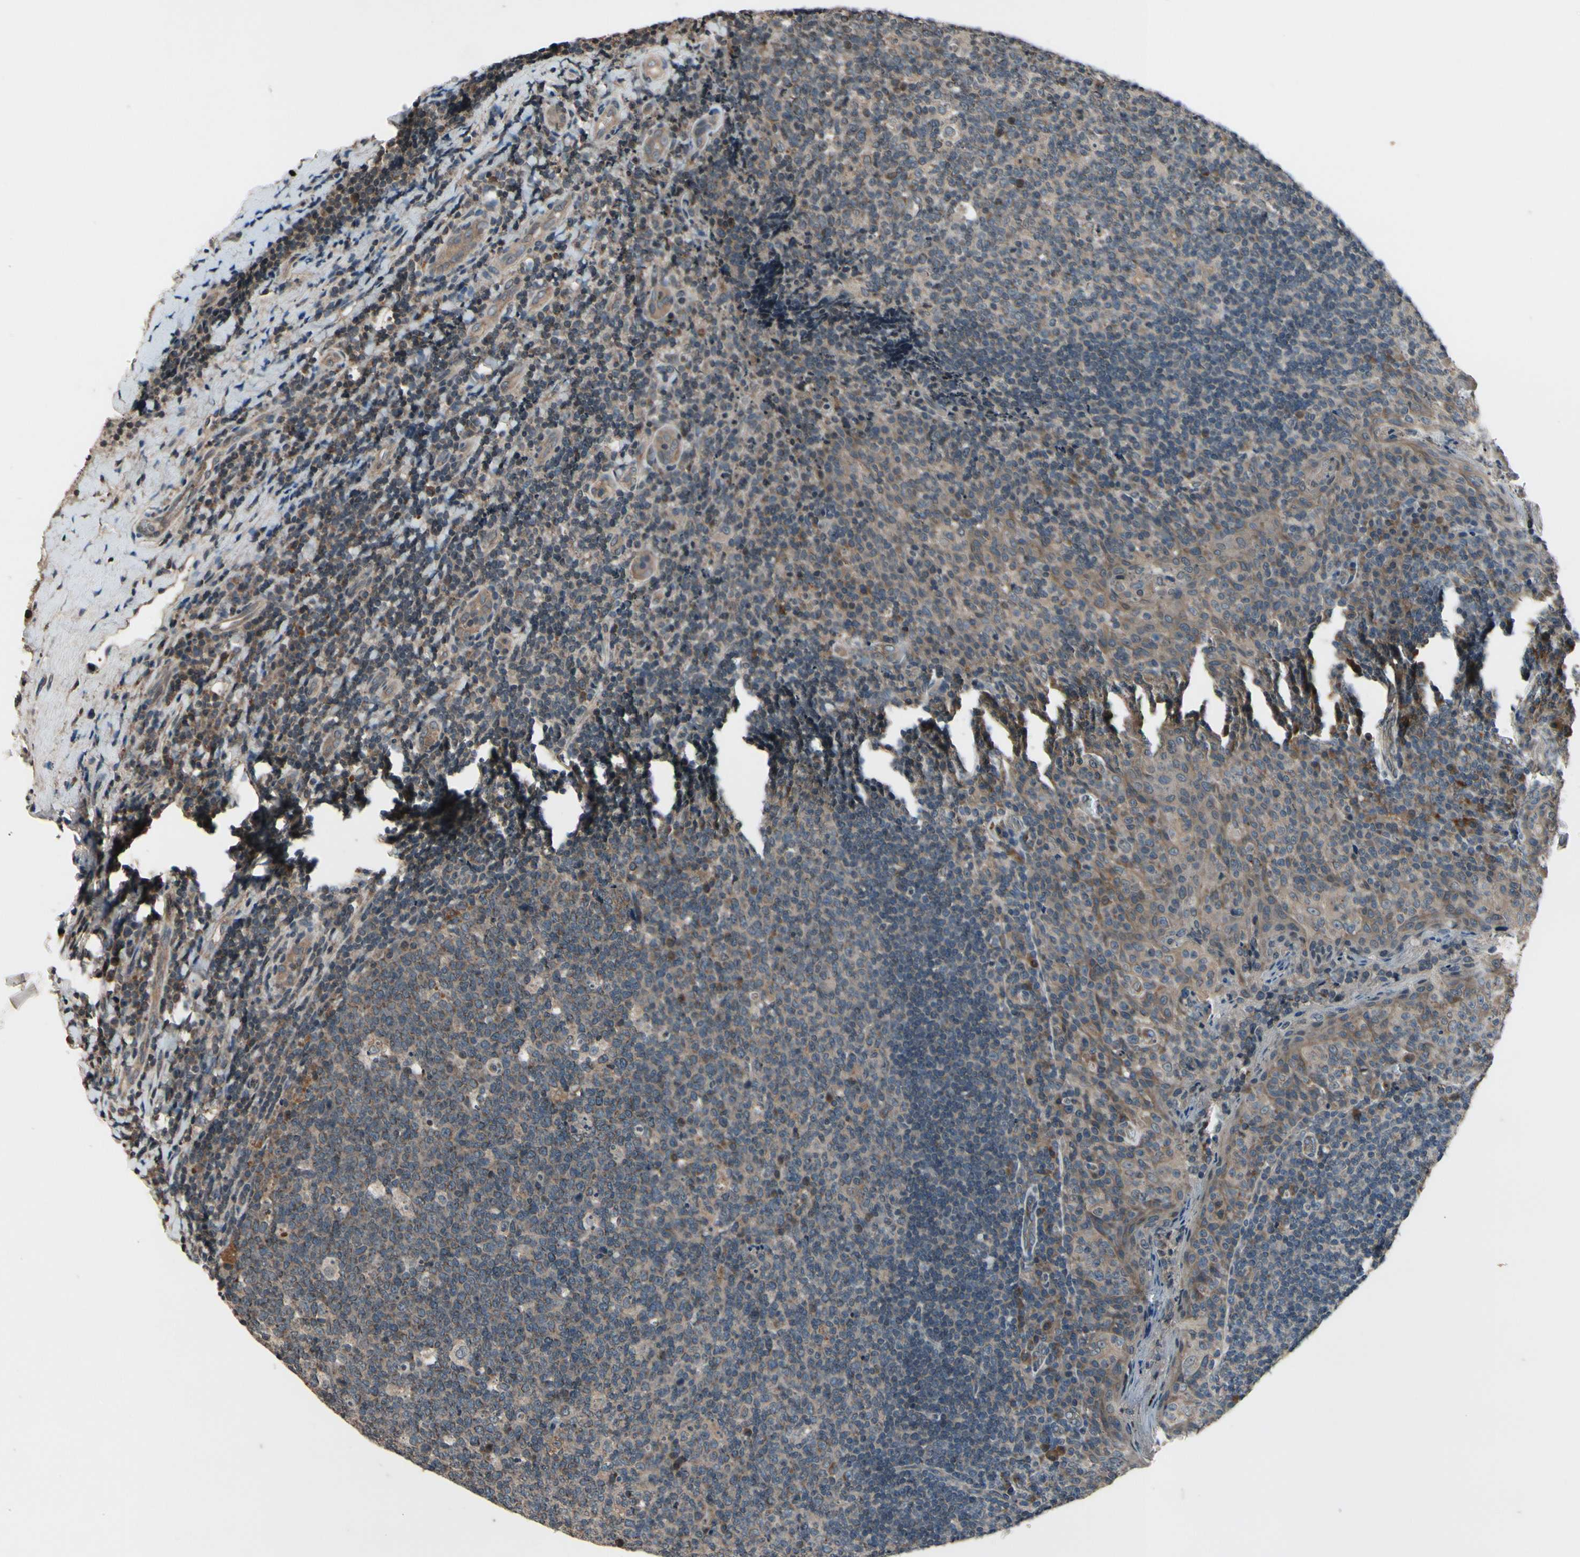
{"staining": {"intensity": "moderate", "quantity": "25%-75%", "location": "cytoplasmic/membranous"}, "tissue": "tonsil", "cell_type": "Germinal center cells", "image_type": "normal", "snomed": [{"axis": "morphology", "description": "Normal tissue, NOS"}, {"axis": "topography", "description": "Tonsil"}], "caption": "Human tonsil stained for a protein (brown) reveals moderate cytoplasmic/membranous positive staining in approximately 25%-75% of germinal center cells.", "gene": "MBTPS2", "patient": {"sex": "male", "age": 17}}